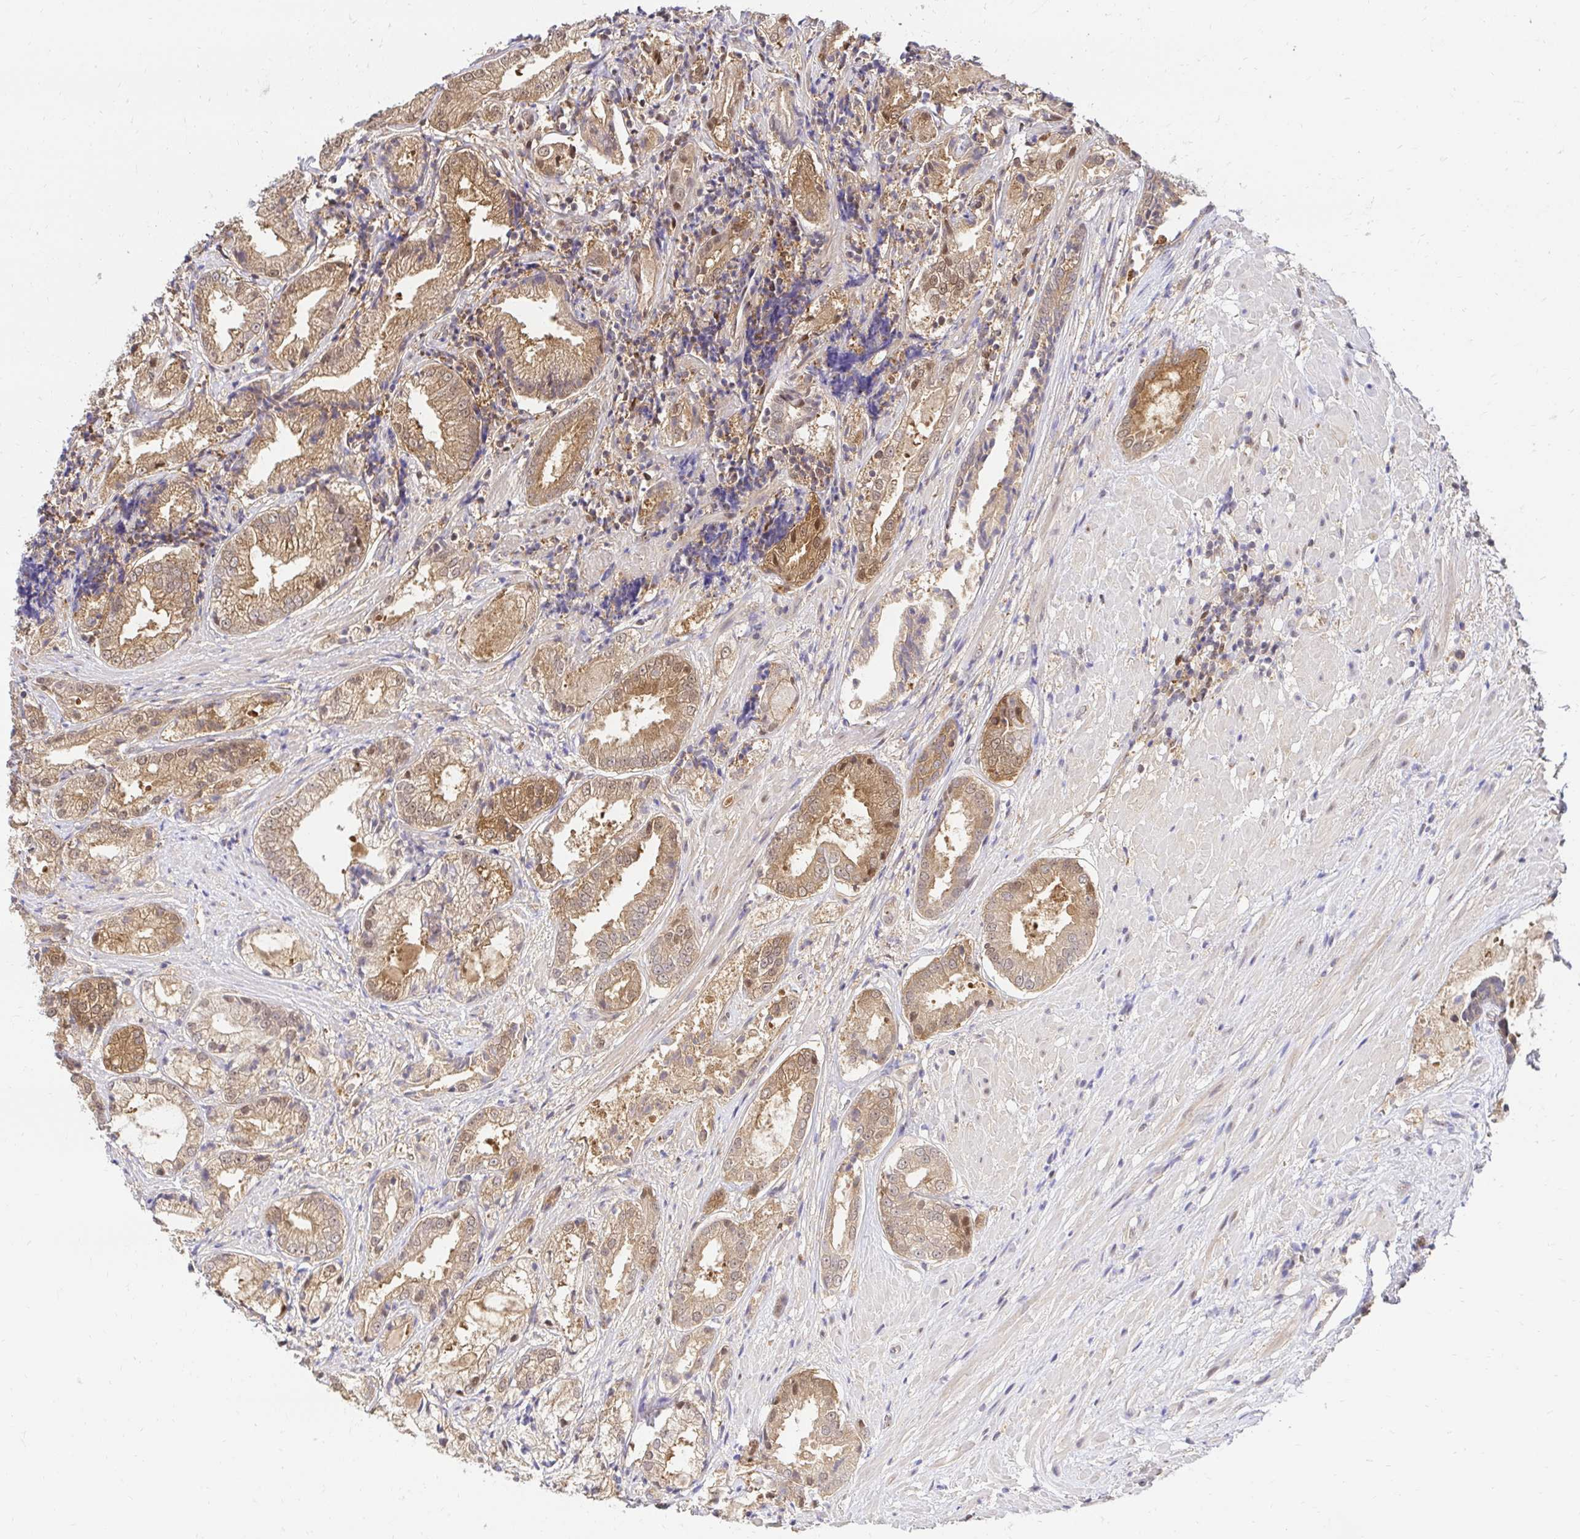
{"staining": {"intensity": "moderate", "quantity": ">75%", "location": "cytoplasmic/membranous,nuclear"}, "tissue": "prostate cancer", "cell_type": "Tumor cells", "image_type": "cancer", "snomed": [{"axis": "morphology", "description": "Adenocarcinoma, High grade"}, {"axis": "topography", "description": "Prostate"}], "caption": "Moderate cytoplasmic/membranous and nuclear staining for a protein is present in approximately >75% of tumor cells of prostate high-grade adenocarcinoma using immunohistochemistry.", "gene": "PSMA4", "patient": {"sex": "male", "age": 61}}